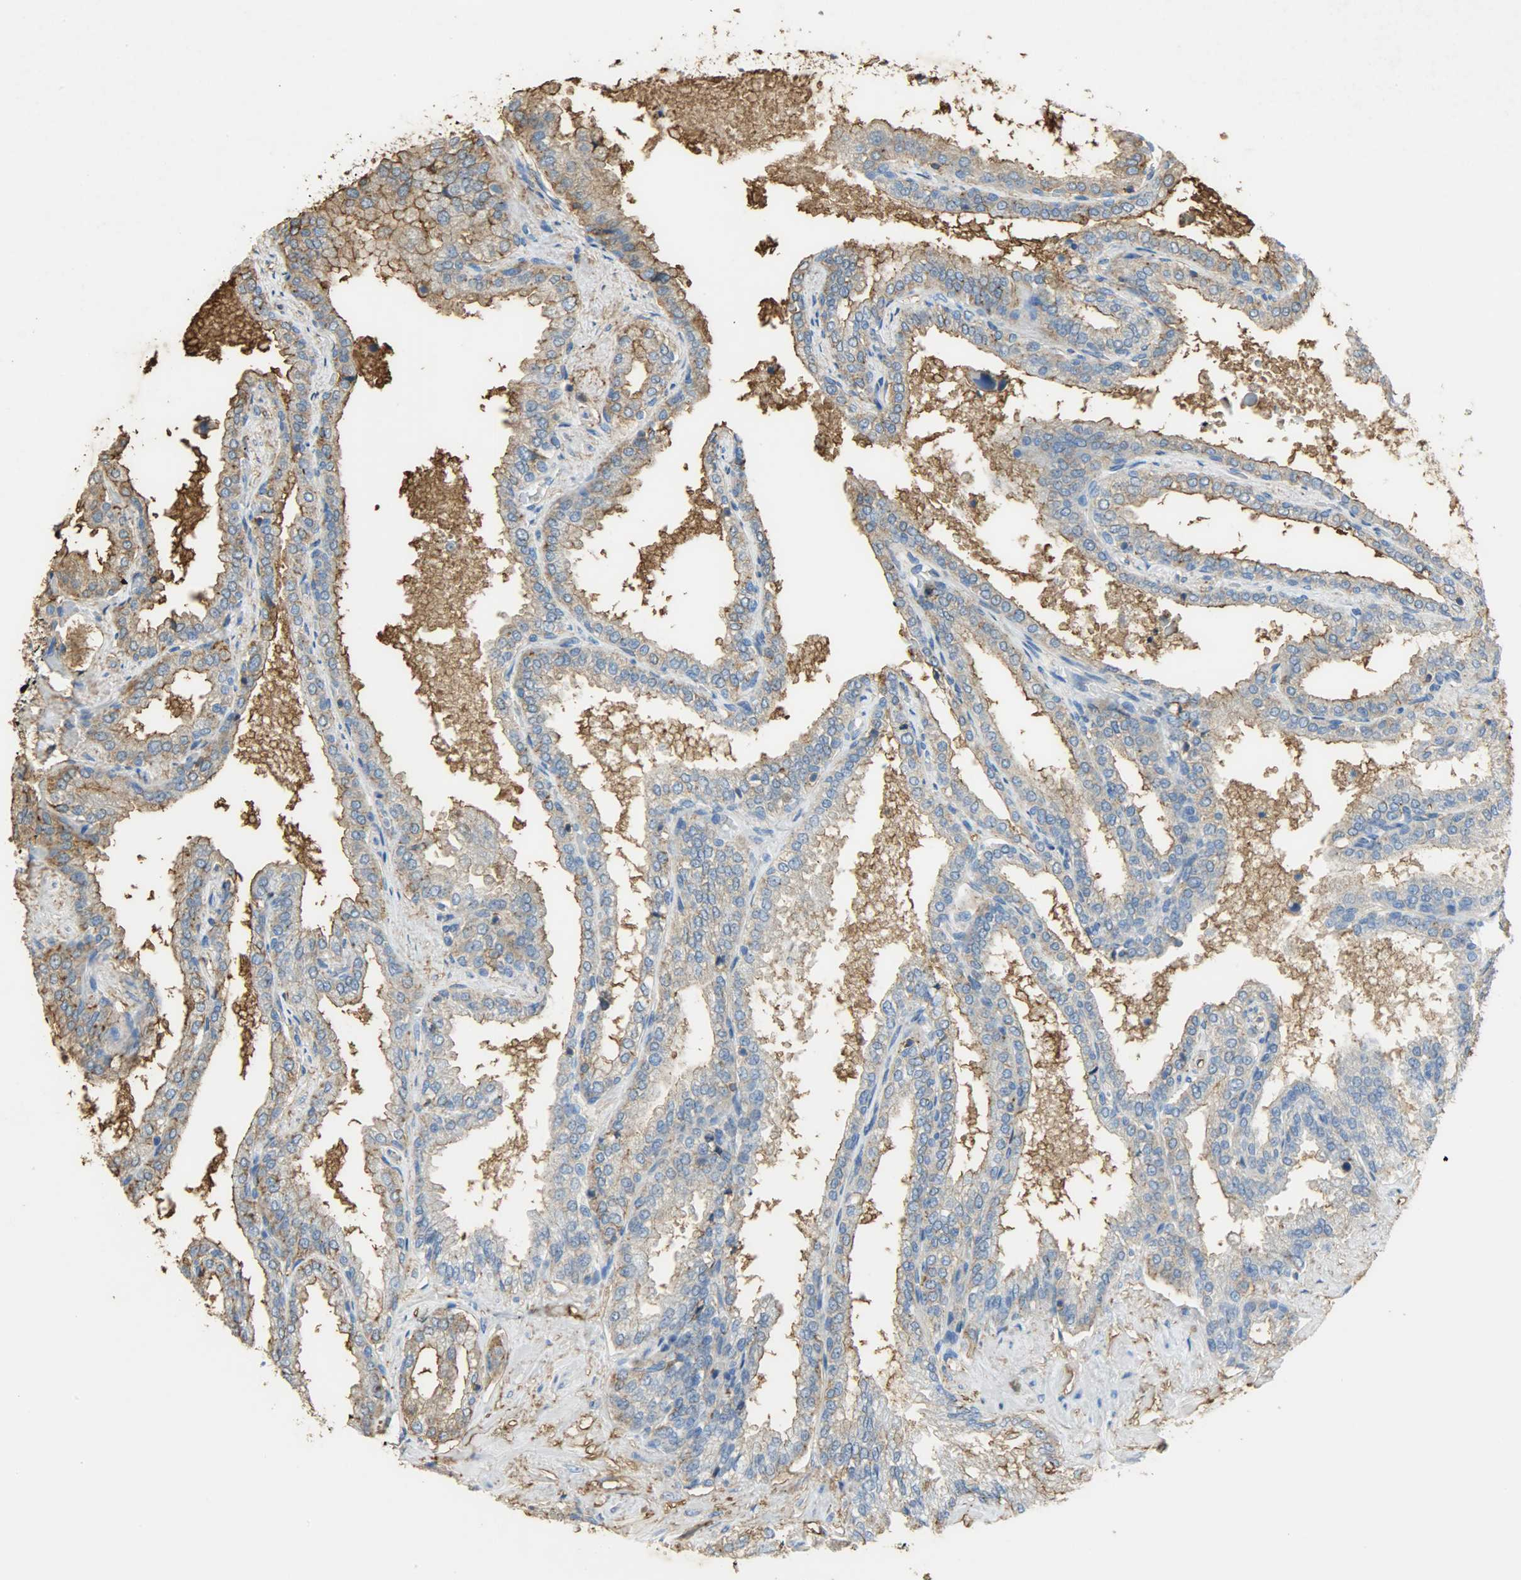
{"staining": {"intensity": "moderate", "quantity": "25%-75%", "location": "cytoplasmic/membranous"}, "tissue": "seminal vesicle", "cell_type": "Glandular cells", "image_type": "normal", "snomed": [{"axis": "morphology", "description": "Normal tissue, NOS"}, {"axis": "topography", "description": "Seminal veicle"}], "caption": "Protein analysis of benign seminal vesicle shows moderate cytoplasmic/membranous expression in approximately 25%-75% of glandular cells. The staining is performed using DAB brown chromogen to label protein expression. The nuclei are counter-stained blue using hematoxylin.", "gene": "ANXA6", "patient": {"sex": "male", "age": 46}}